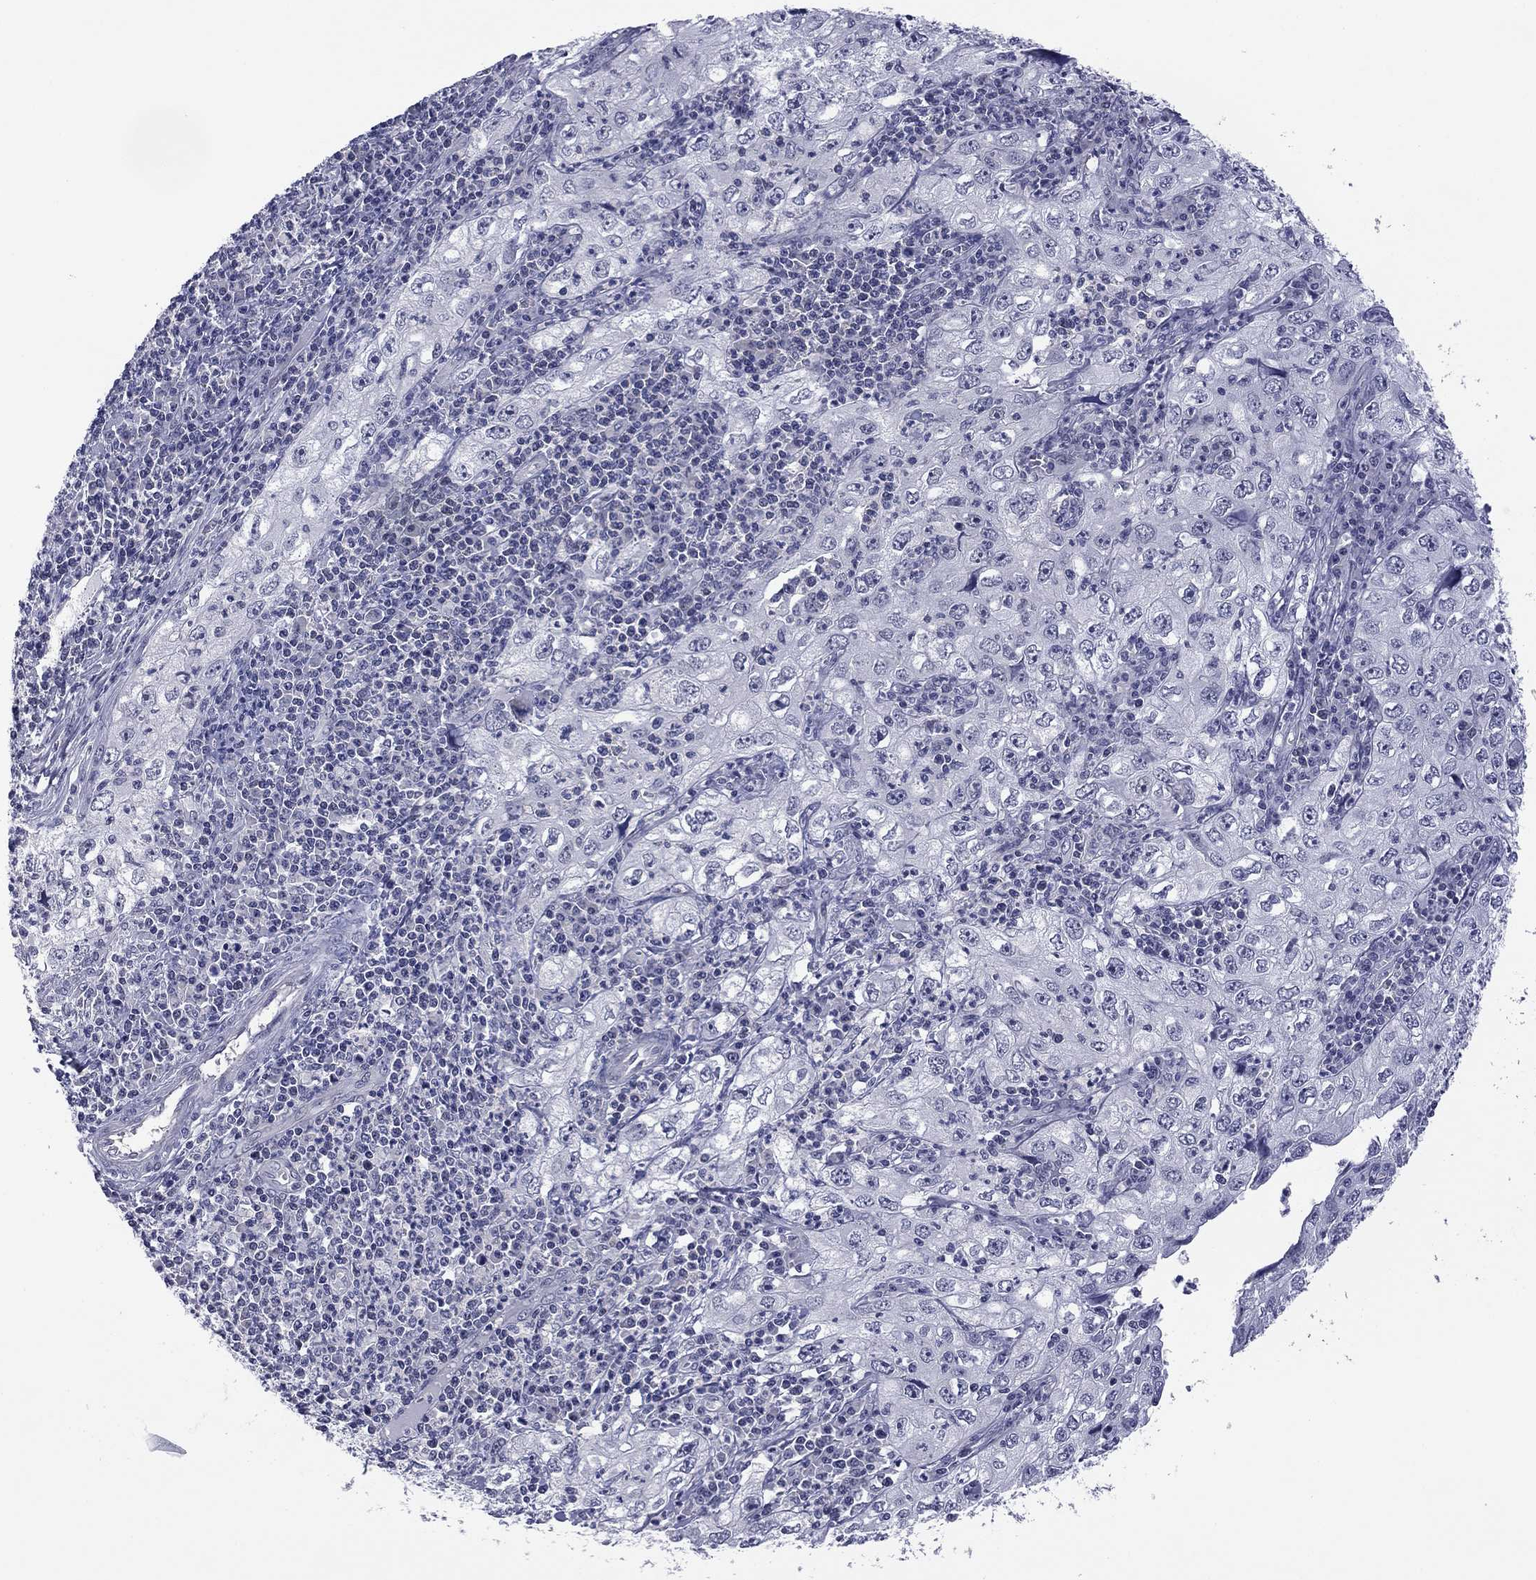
{"staining": {"intensity": "negative", "quantity": "none", "location": "none"}, "tissue": "cervical cancer", "cell_type": "Tumor cells", "image_type": "cancer", "snomed": [{"axis": "morphology", "description": "Squamous cell carcinoma, NOS"}, {"axis": "topography", "description": "Cervix"}], "caption": "IHC image of neoplastic tissue: squamous cell carcinoma (cervical) stained with DAB reveals no significant protein staining in tumor cells.", "gene": "POU5F2", "patient": {"sex": "female", "age": 24}}